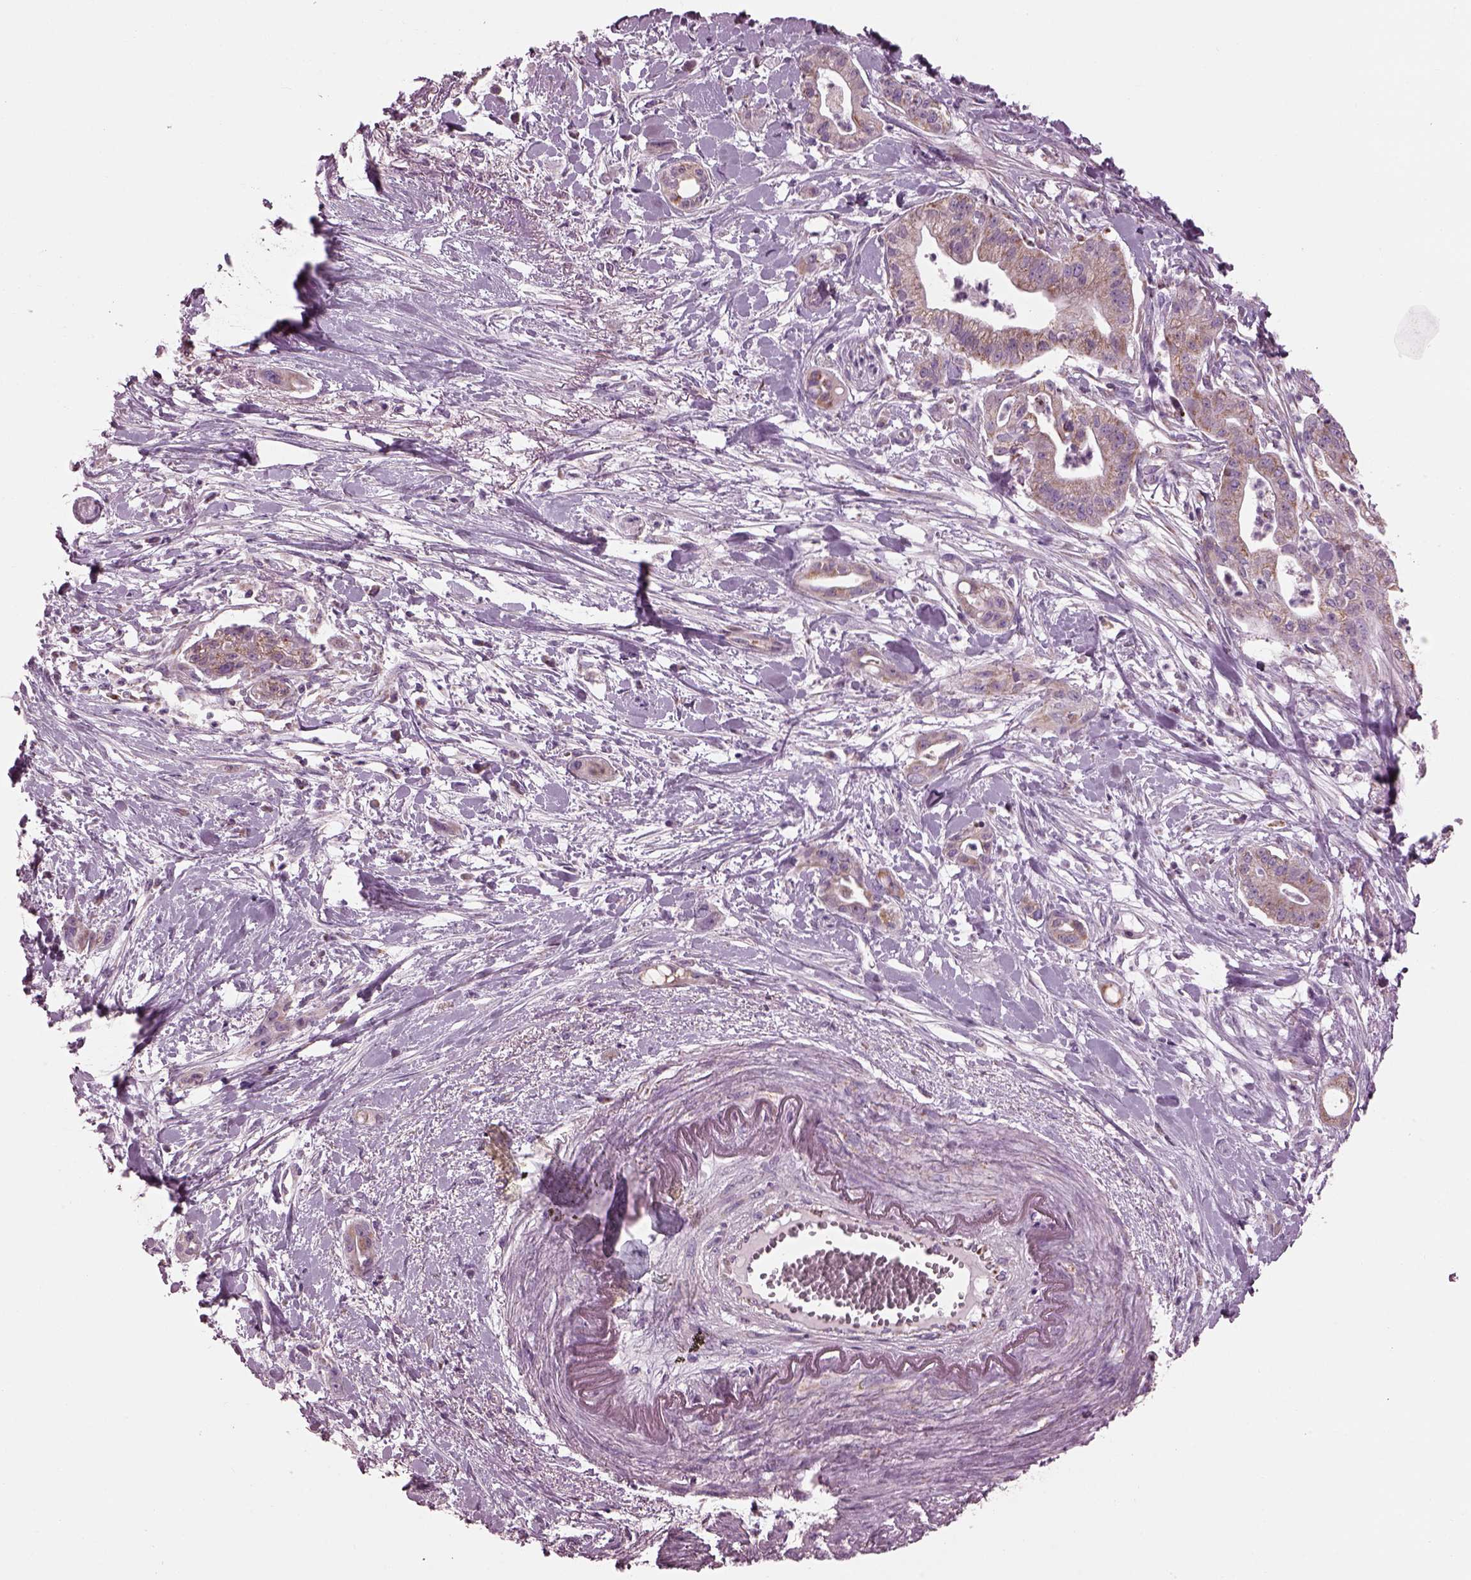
{"staining": {"intensity": "moderate", "quantity": ">75%", "location": "cytoplasmic/membranous"}, "tissue": "pancreatic cancer", "cell_type": "Tumor cells", "image_type": "cancer", "snomed": [{"axis": "morphology", "description": "Normal tissue, NOS"}, {"axis": "morphology", "description": "Adenocarcinoma, NOS"}, {"axis": "topography", "description": "Lymph node"}, {"axis": "topography", "description": "Pancreas"}], "caption": "Tumor cells display medium levels of moderate cytoplasmic/membranous positivity in about >75% of cells in adenocarcinoma (pancreatic). The protein of interest is stained brown, and the nuclei are stained in blue (DAB IHC with brightfield microscopy, high magnification).", "gene": "ATP5MF", "patient": {"sex": "female", "age": 58}}